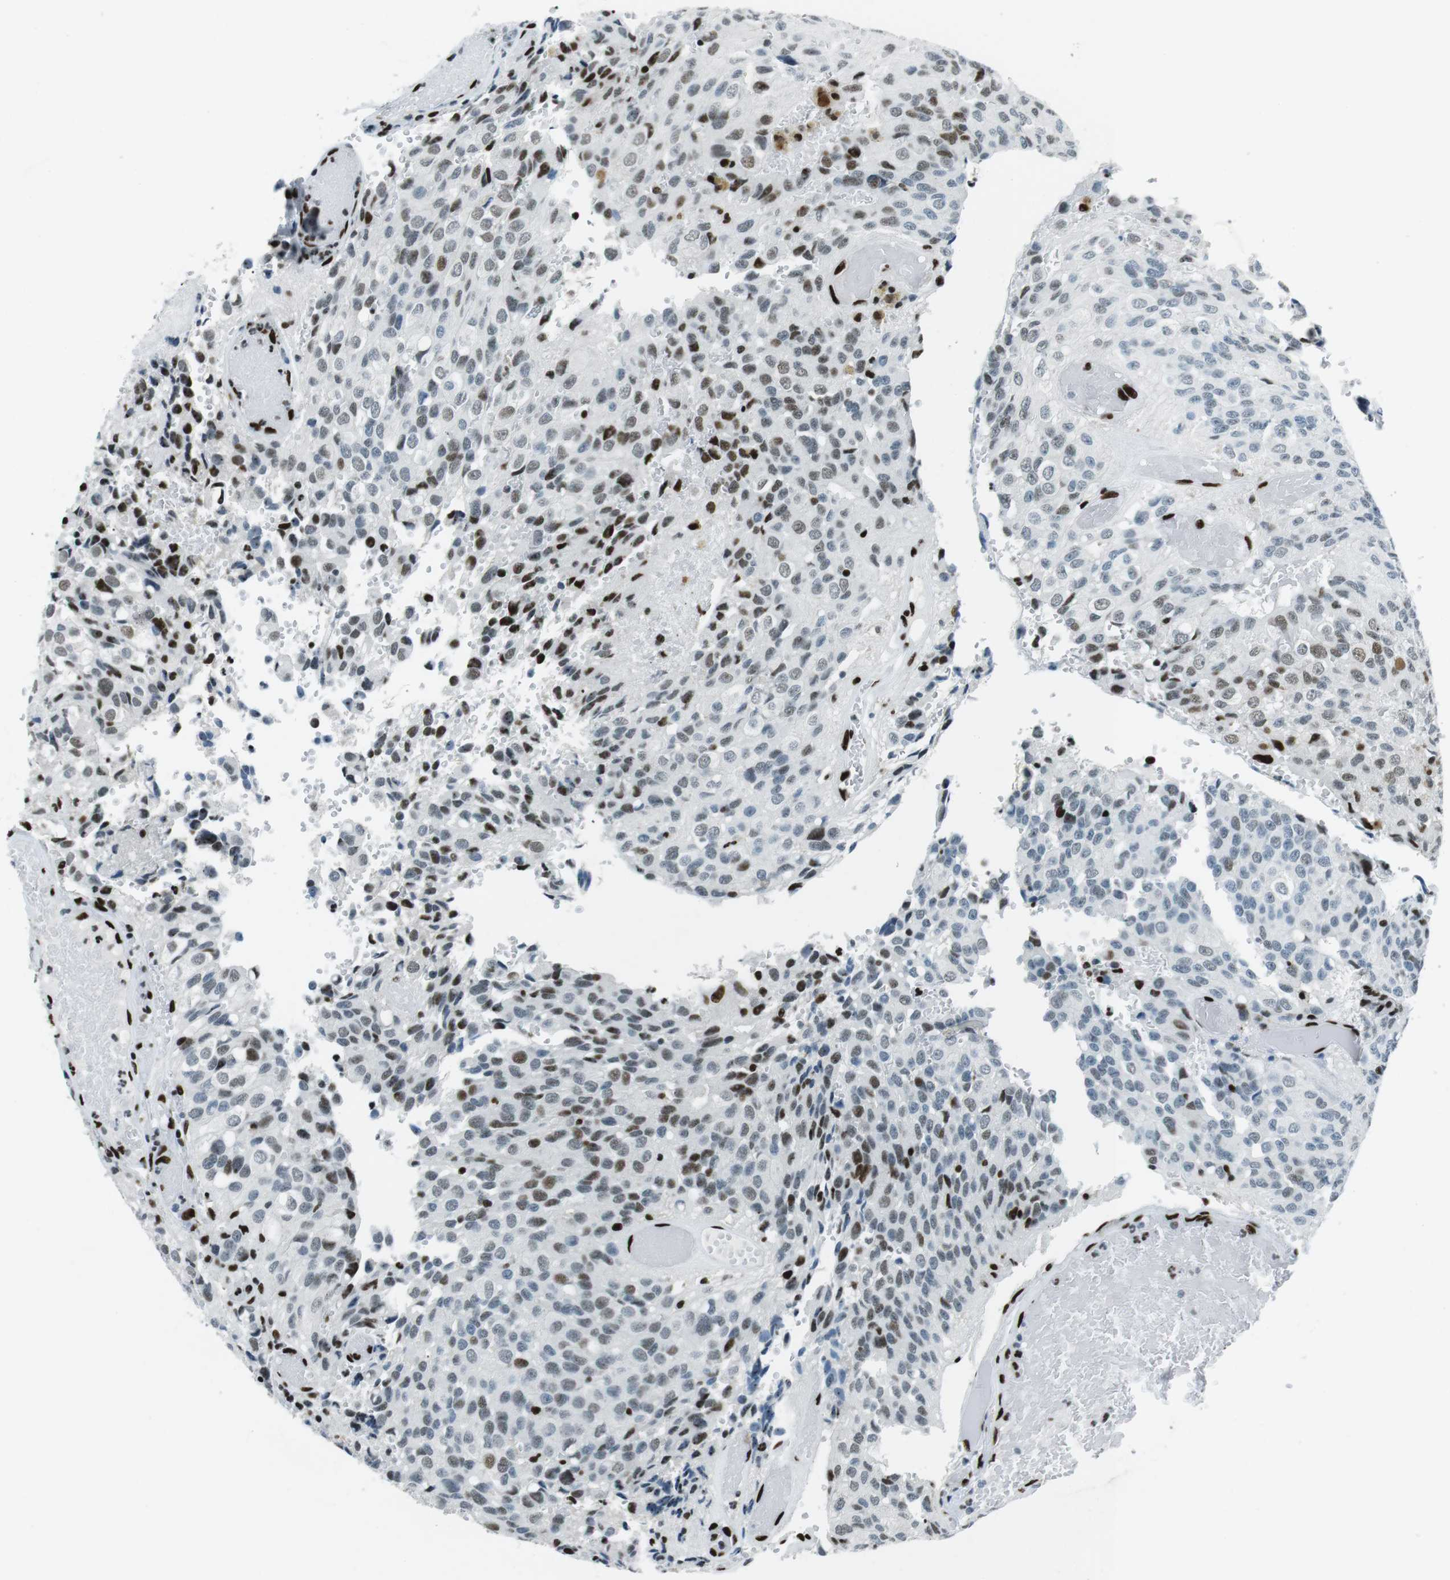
{"staining": {"intensity": "moderate", "quantity": "25%-75%", "location": "nuclear"}, "tissue": "glioma", "cell_type": "Tumor cells", "image_type": "cancer", "snomed": [{"axis": "morphology", "description": "Glioma, malignant, High grade"}, {"axis": "topography", "description": "Brain"}], "caption": "Immunohistochemistry (DAB (3,3'-diaminobenzidine)) staining of human glioma shows moderate nuclear protein staining in about 25%-75% of tumor cells.", "gene": "PML", "patient": {"sex": "male", "age": 32}}